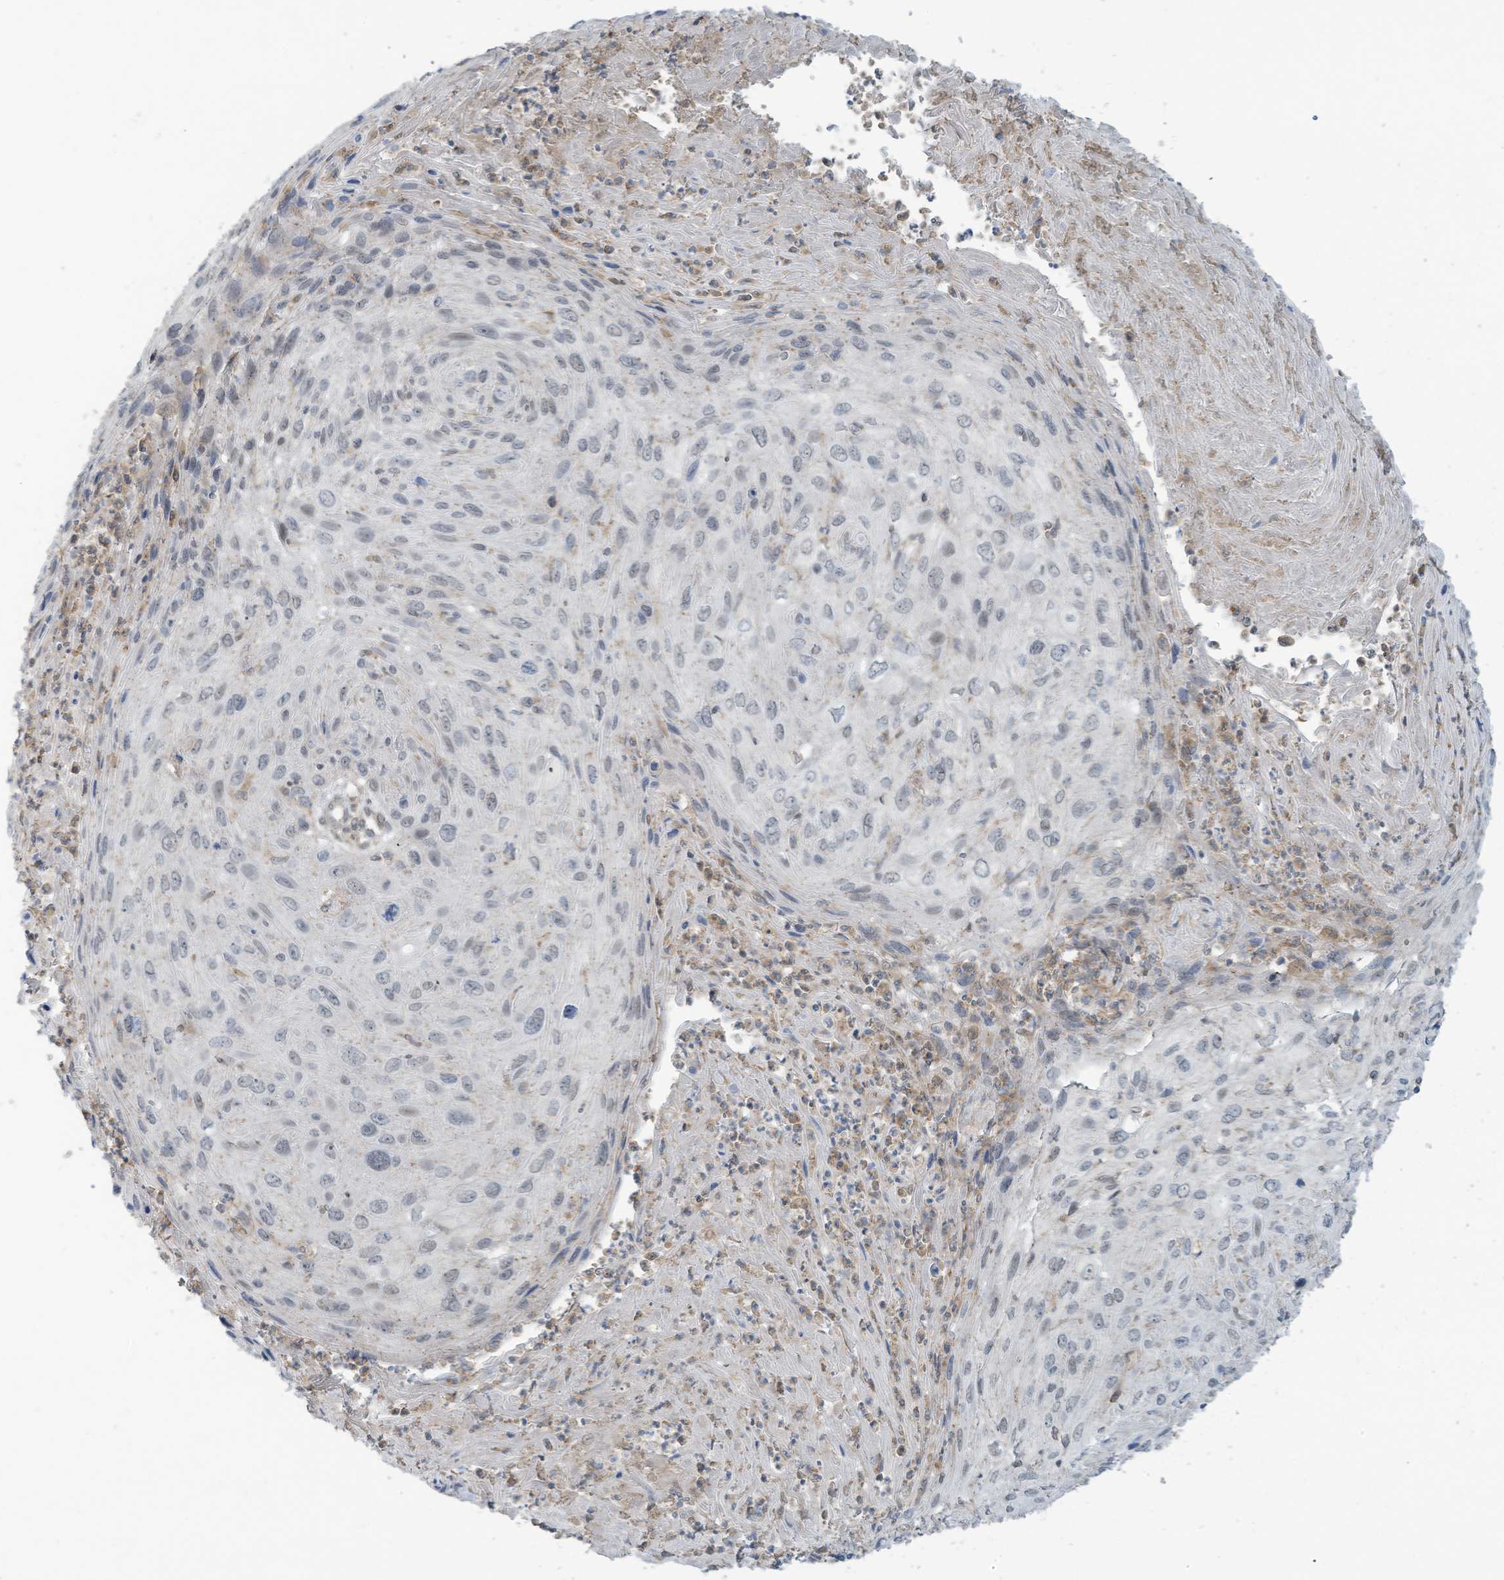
{"staining": {"intensity": "negative", "quantity": "none", "location": "none"}, "tissue": "cervical cancer", "cell_type": "Tumor cells", "image_type": "cancer", "snomed": [{"axis": "morphology", "description": "Squamous cell carcinoma, NOS"}, {"axis": "topography", "description": "Cervix"}], "caption": "This image is of cervical cancer (squamous cell carcinoma) stained with immunohistochemistry (IHC) to label a protein in brown with the nuclei are counter-stained blue. There is no staining in tumor cells.", "gene": "PARVG", "patient": {"sex": "female", "age": 51}}